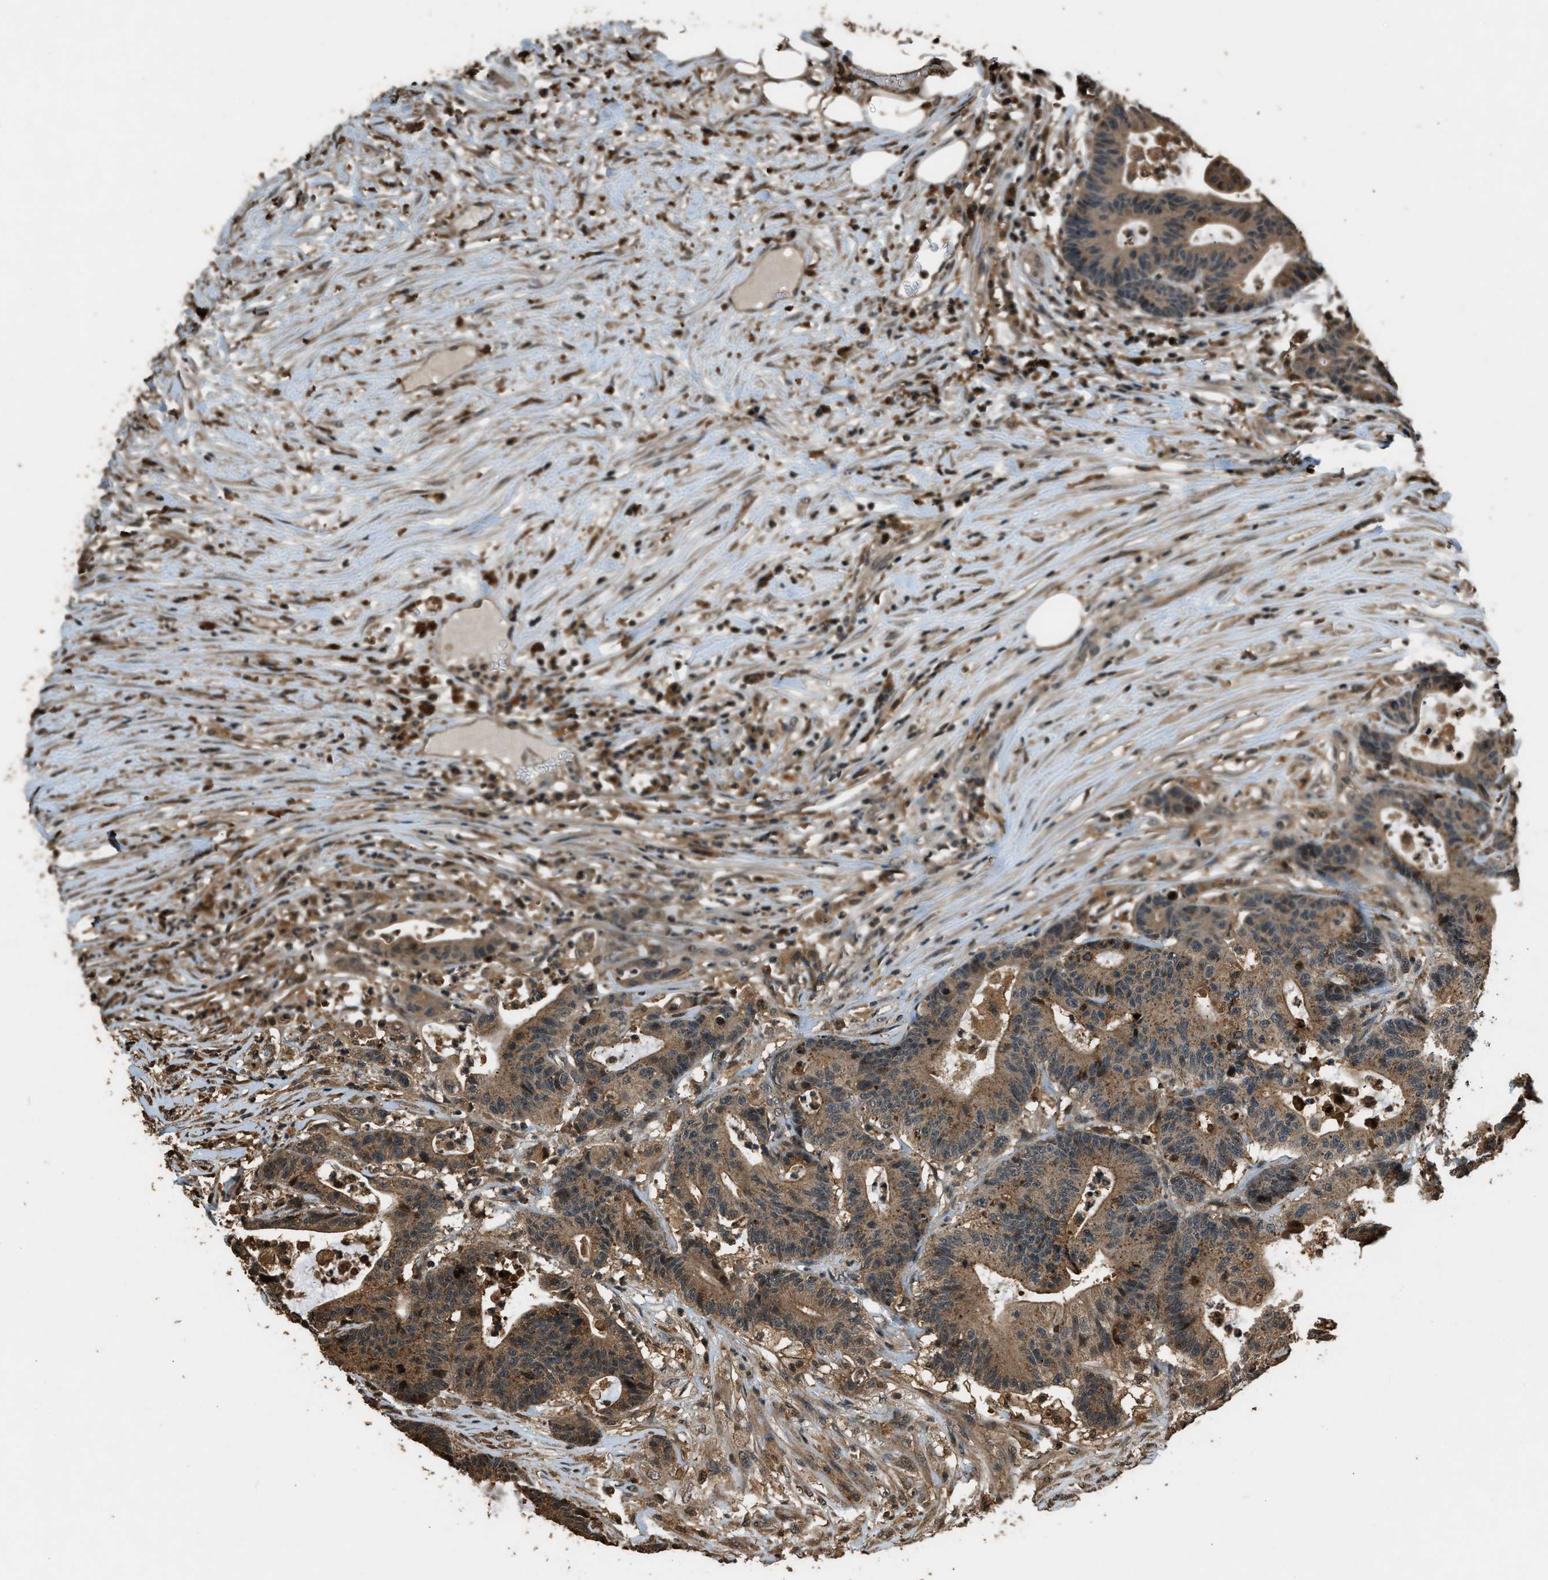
{"staining": {"intensity": "moderate", "quantity": "25%-75%", "location": "cytoplasmic/membranous"}, "tissue": "colorectal cancer", "cell_type": "Tumor cells", "image_type": "cancer", "snomed": [{"axis": "morphology", "description": "Adenocarcinoma, NOS"}, {"axis": "topography", "description": "Colon"}], "caption": "A brown stain highlights moderate cytoplasmic/membranous expression of a protein in human colorectal cancer tumor cells. The protein is stained brown, and the nuclei are stained in blue (DAB (3,3'-diaminobenzidine) IHC with brightfield microscopy, high magnification).", "gene": "RAP2A", "patient": {"sex": "female", "age": 84}}